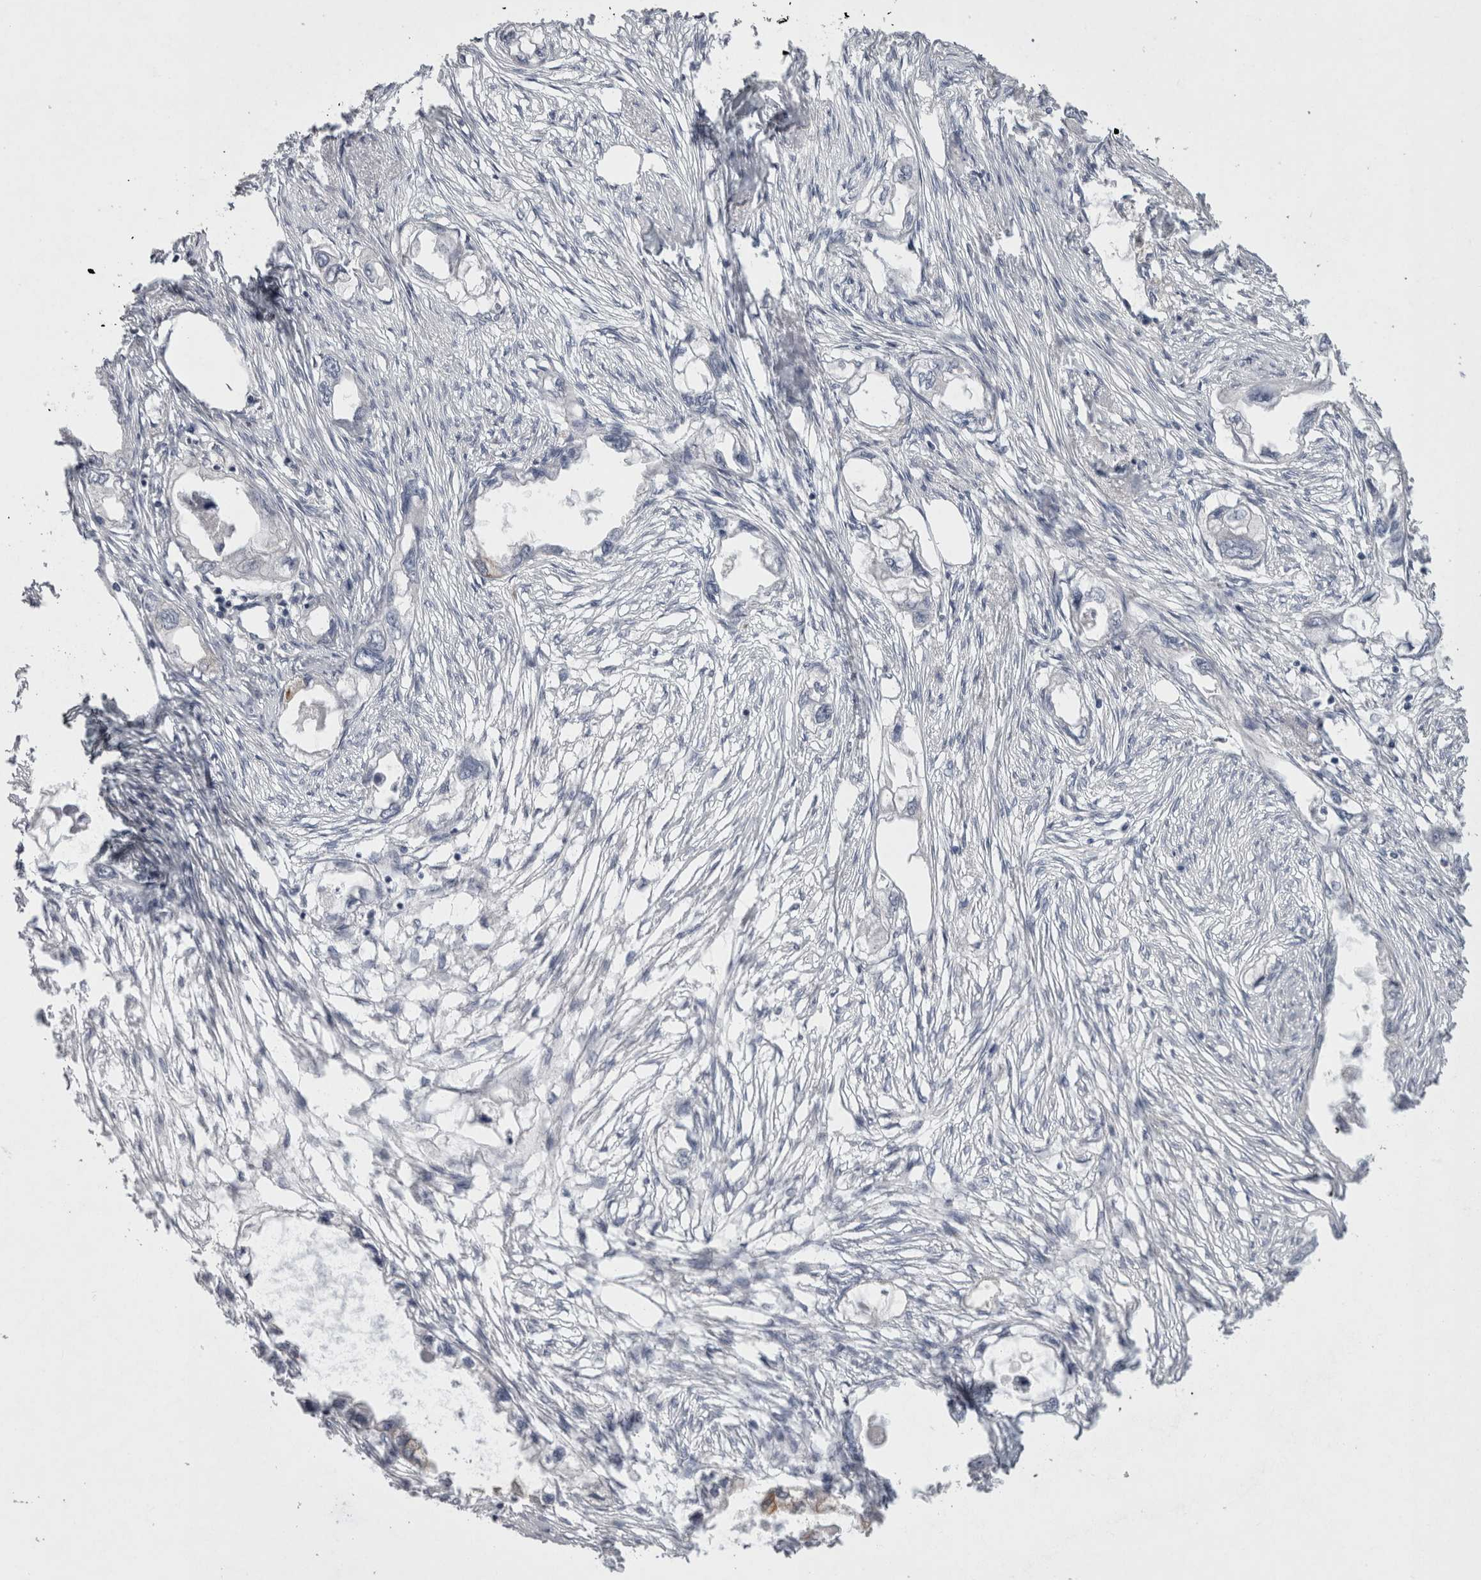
{"staining": {"intensity": "negative", "quantity": "none", "location": "none"}, "tissue": "endometrial cancer", "cell_type": "Tumor cells", "image_type": "cancer", "snomed": [{"axis": "morphology", "description": "Adenocarcinoma, NOS"}, {"axis": "morphology", "description": "Adenocarcinoma, metastatic, NOS"}, {"axis": "topography", "description": "Adipose tissue"}, {"axis": "topography", "description": "Endometrium"}], "caption": "An IHC micrograph of endometrial adenocarcinoma is shown. There is no staining in tumor cells of endometrial adenocarcinoma. (Brightfield microscopy of DAB (3,3'-diaminobenzidine) IHC at high magnification).", "gene": "LRRC40", "patient": {"sex": "female", "age": 67}}